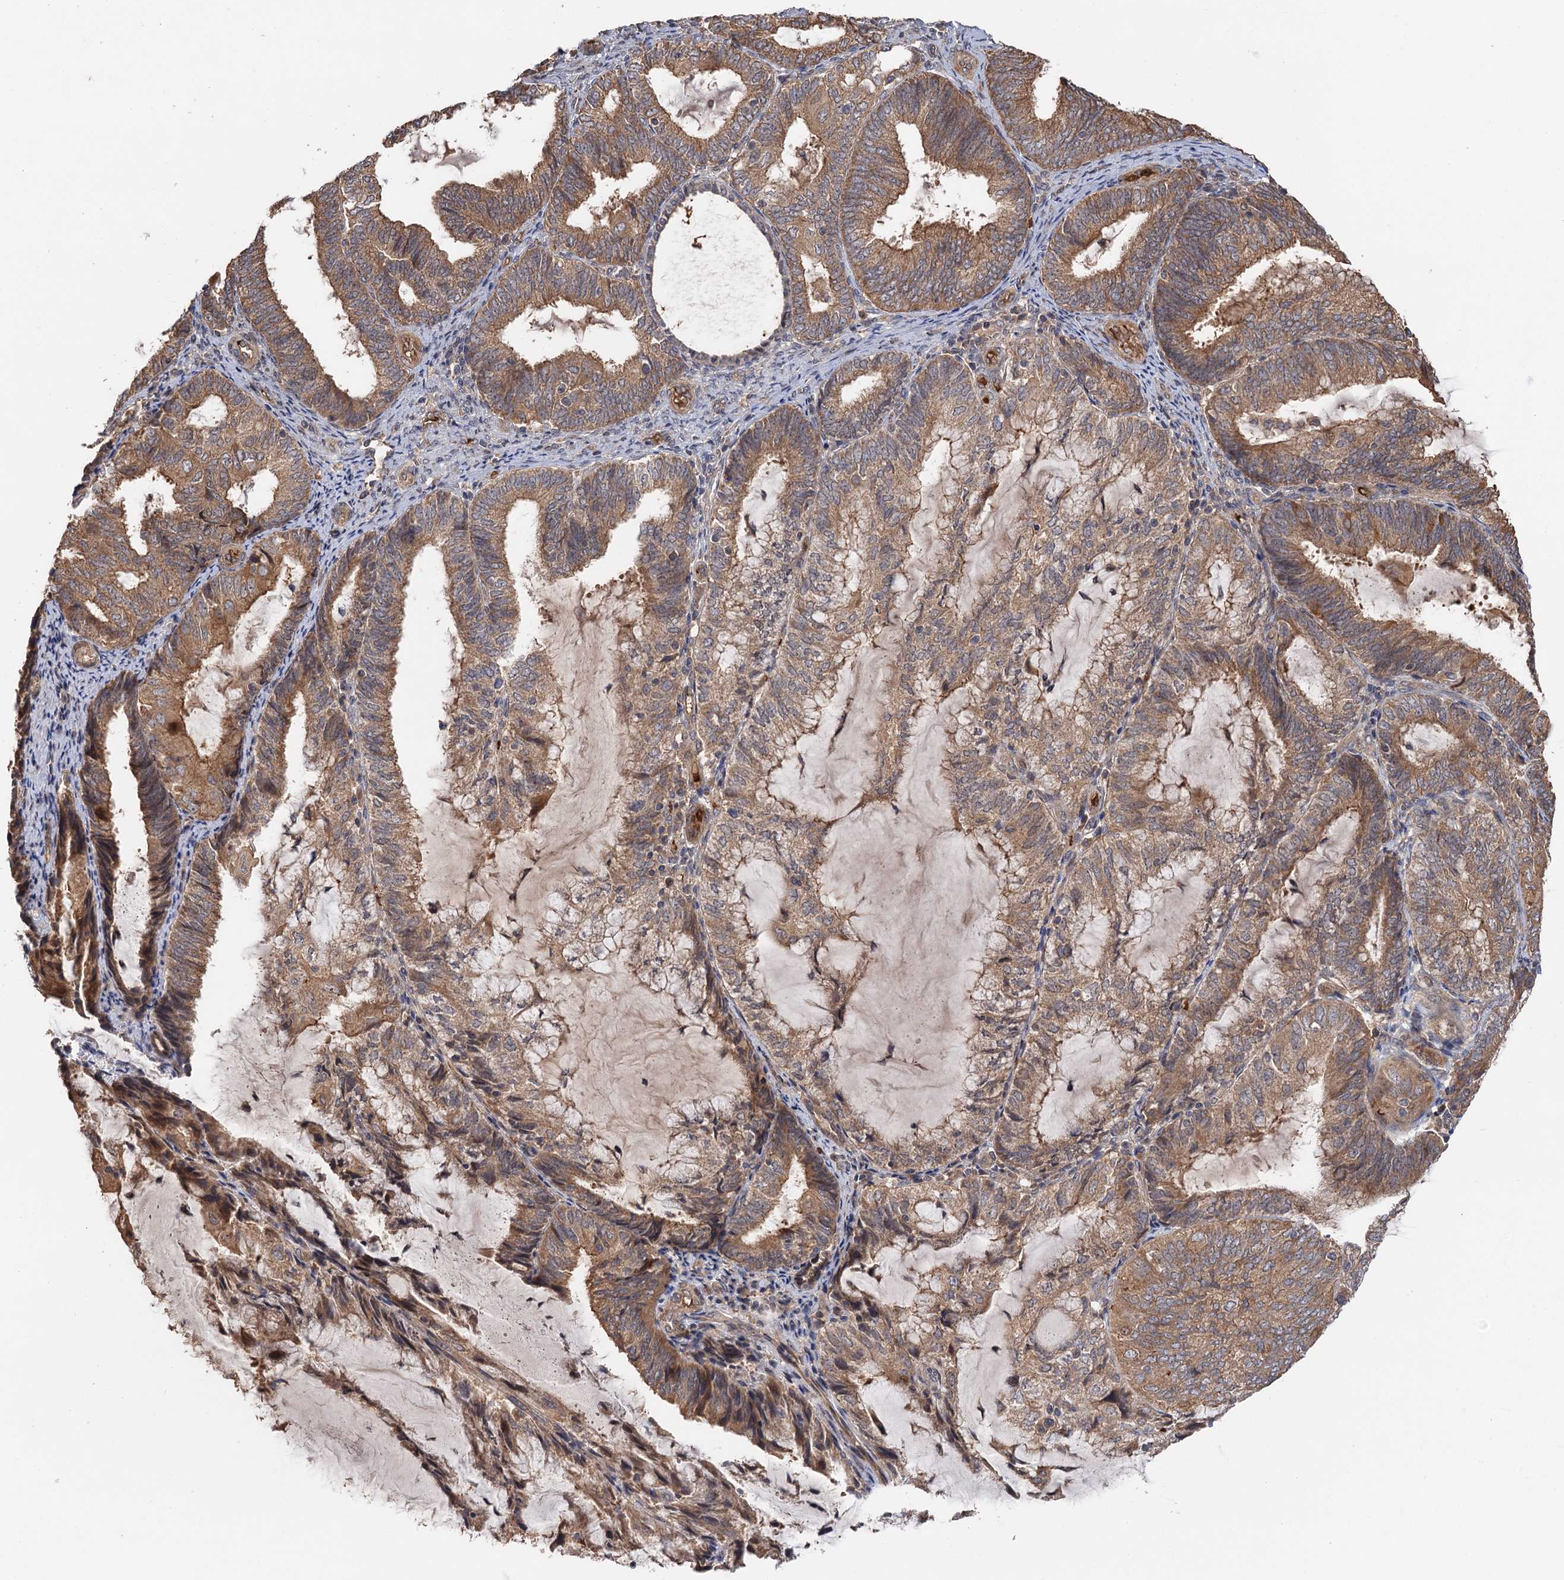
{"staining": {"intensity": "moderate", "quantity": ">75%", "location": "cytoplasmic/membranous"}, "tissue": "endometrial cancer", "cell_type": "Tumor cells", "image_type": "cancer", "snomed": [{"axis": "morphology", "description": "Adenocarcinoma, NOS"}, {"axis": "topography", "description": "Endometrium"}], "caption": "A high-resolution micrograph shows immunohistochemistry staining of endometrial cancer (adenocarcinoma), which reveals moderate cytoplasmic/membranous staining in about >75% of tumor cells.", "gene": "SNX32", "patient": {"sex": "female", "age": 81}}